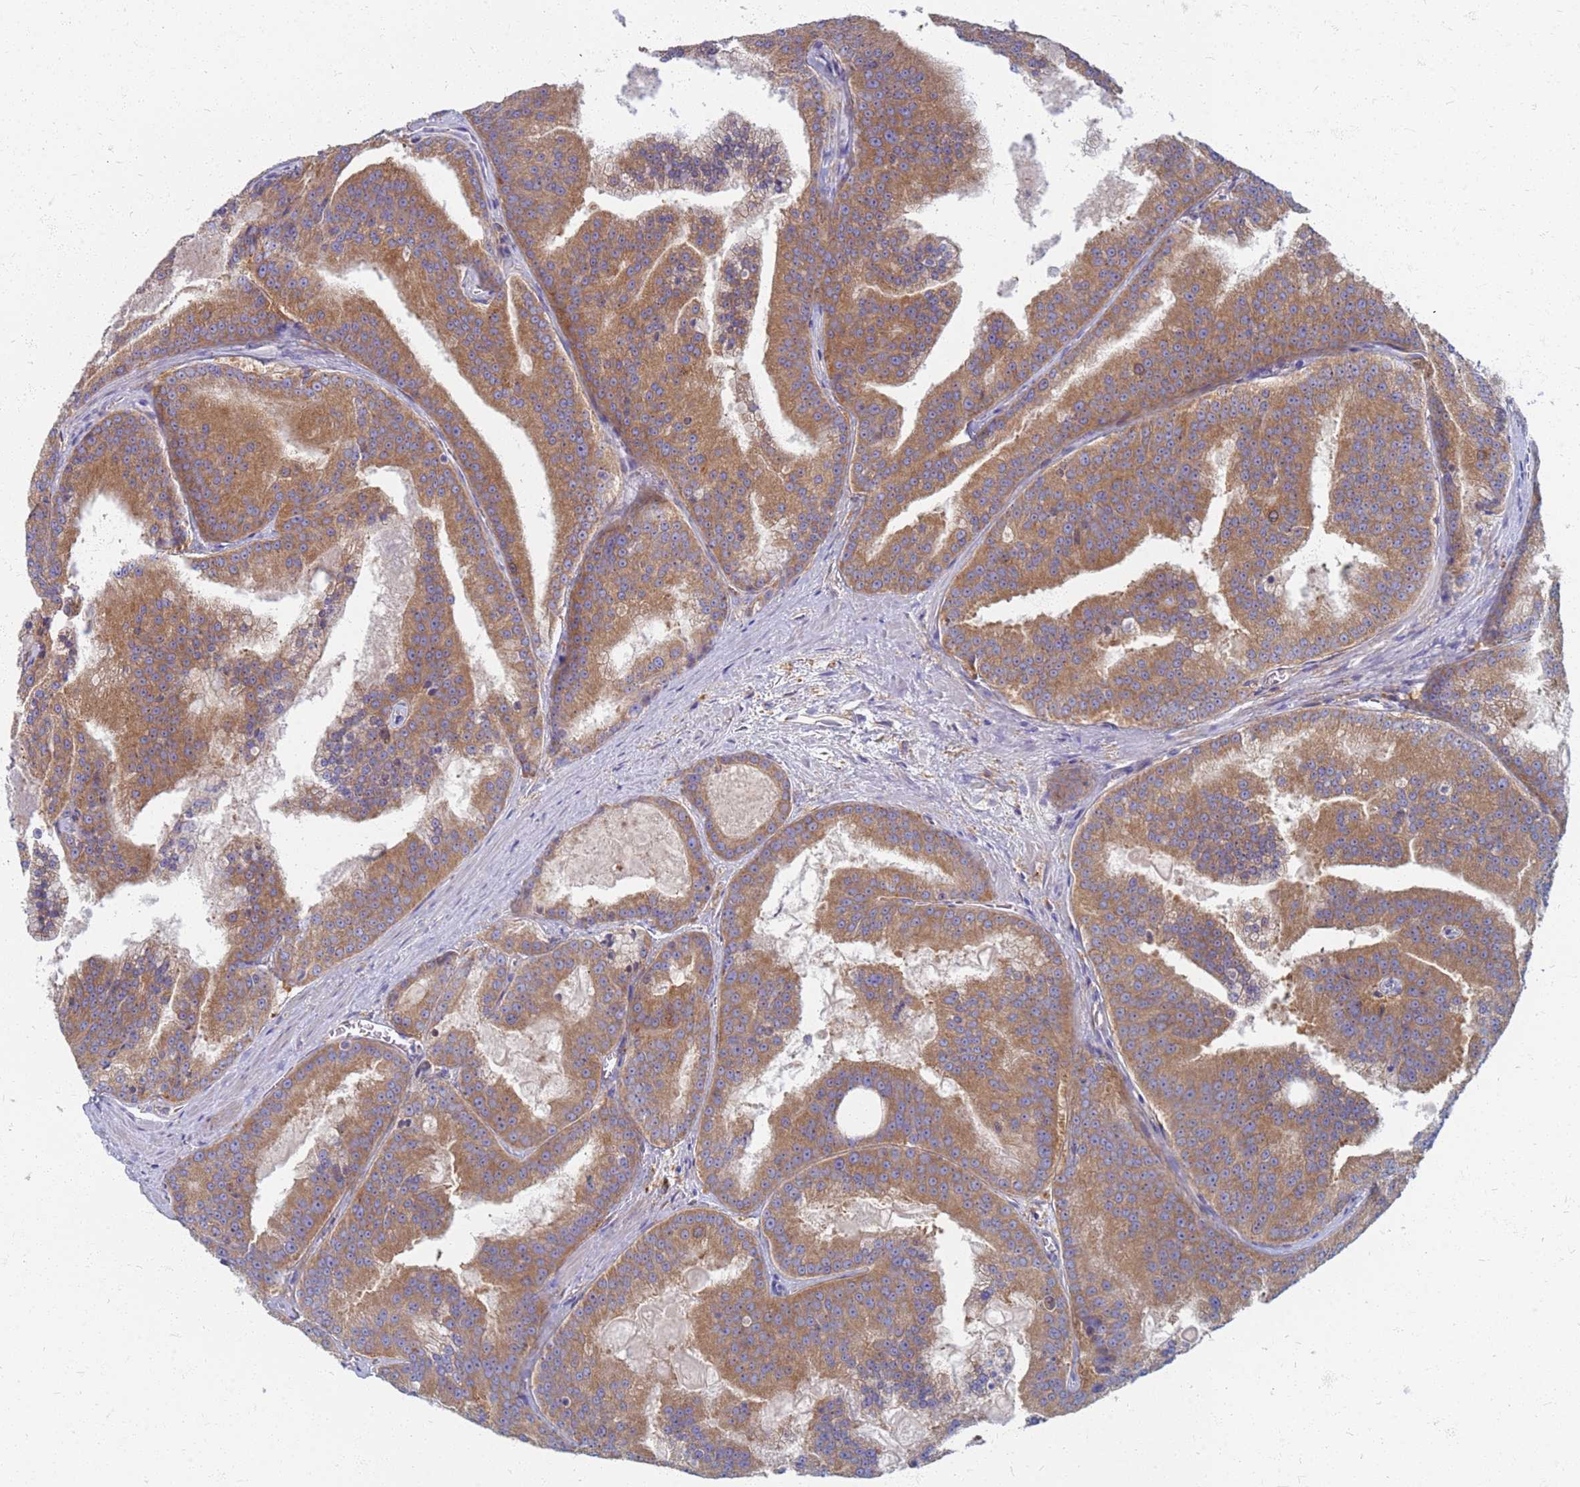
{"staining": {"intensity": "moderate", "quantity": ">75%", "location": "cytoplasmic/membranous"}, "tissue": "prostate cancer", "cell_type": "Tumor cells", "image_type": "cancer", "snomed": [{"axis": "morphology", "description": "Adenocarcinoma, High grade"}, {"axis": "topography", "description": "Prostate"}], "caption": "Human prostate adenocarcinoma (high-grade) stained with a brown dye reveals moderate cytoplasmic/membranous positive positivity in approximately >75% of tumor cells.", "gene": "EEA1", "patient": {"sex": "male", "age": 61}}